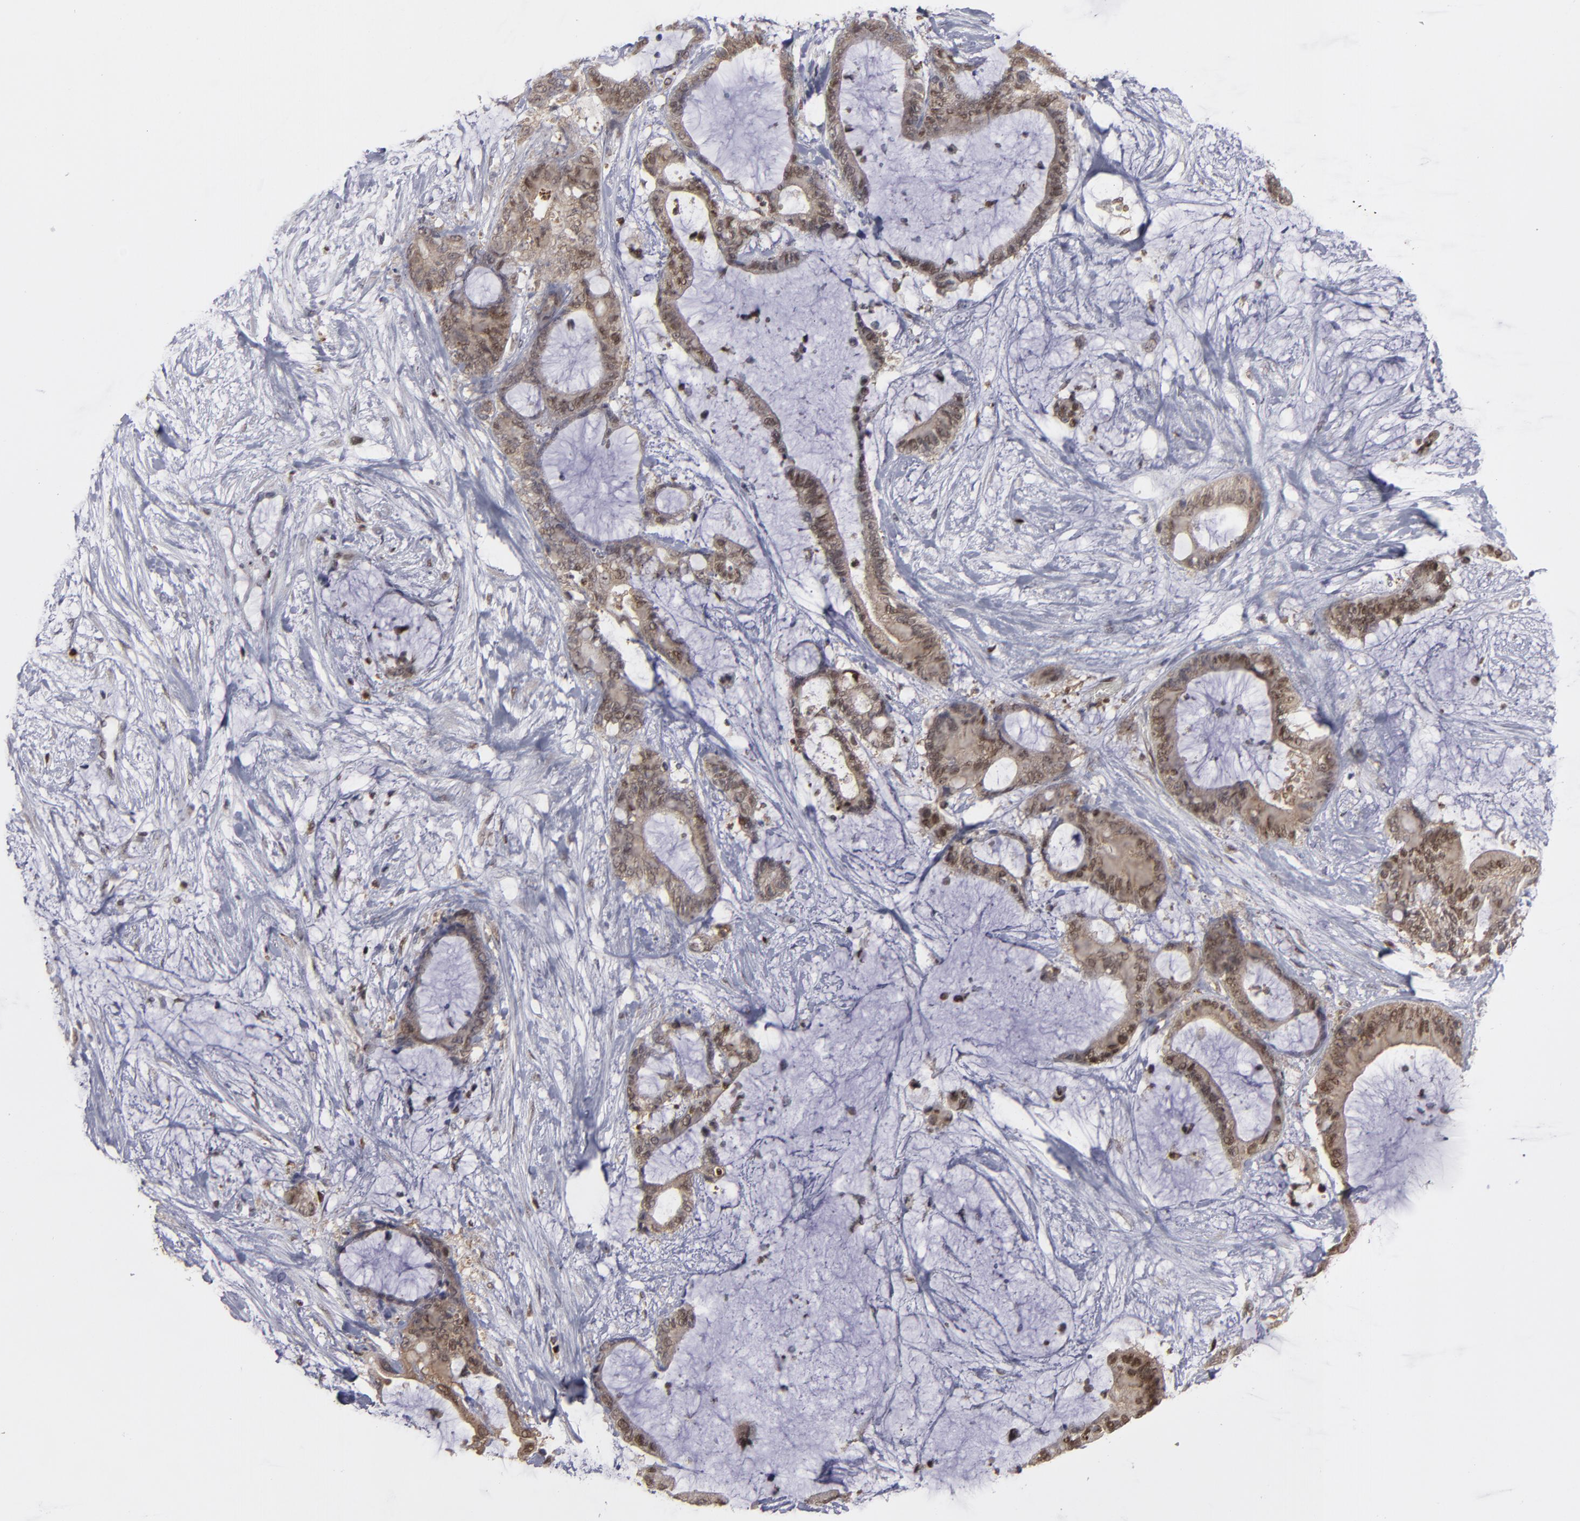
{"staining": {"intensity": "weak", "quantity": ">75%", "location": "cytoplasmic/membranous,nuclear"}, "tissue": "liver cancer", "cell_type": "Tumor cells", "image_type": "cancer", "snomed": [{"axis": "morphology", "description": "Cholangiocarcinoma"}, {"axis": "topography", "description": "Liver"}], "caption": "IHC image of human liver cancer (cholangiocarcinoma) stained for a protein (brown), which demonstrates low levels of weak cytoplasmic/membranous and nuclear positivity in approximately >75% of tumor cells.", "gene": "GSR", "patient": {"sex": "female", "age": 73}}